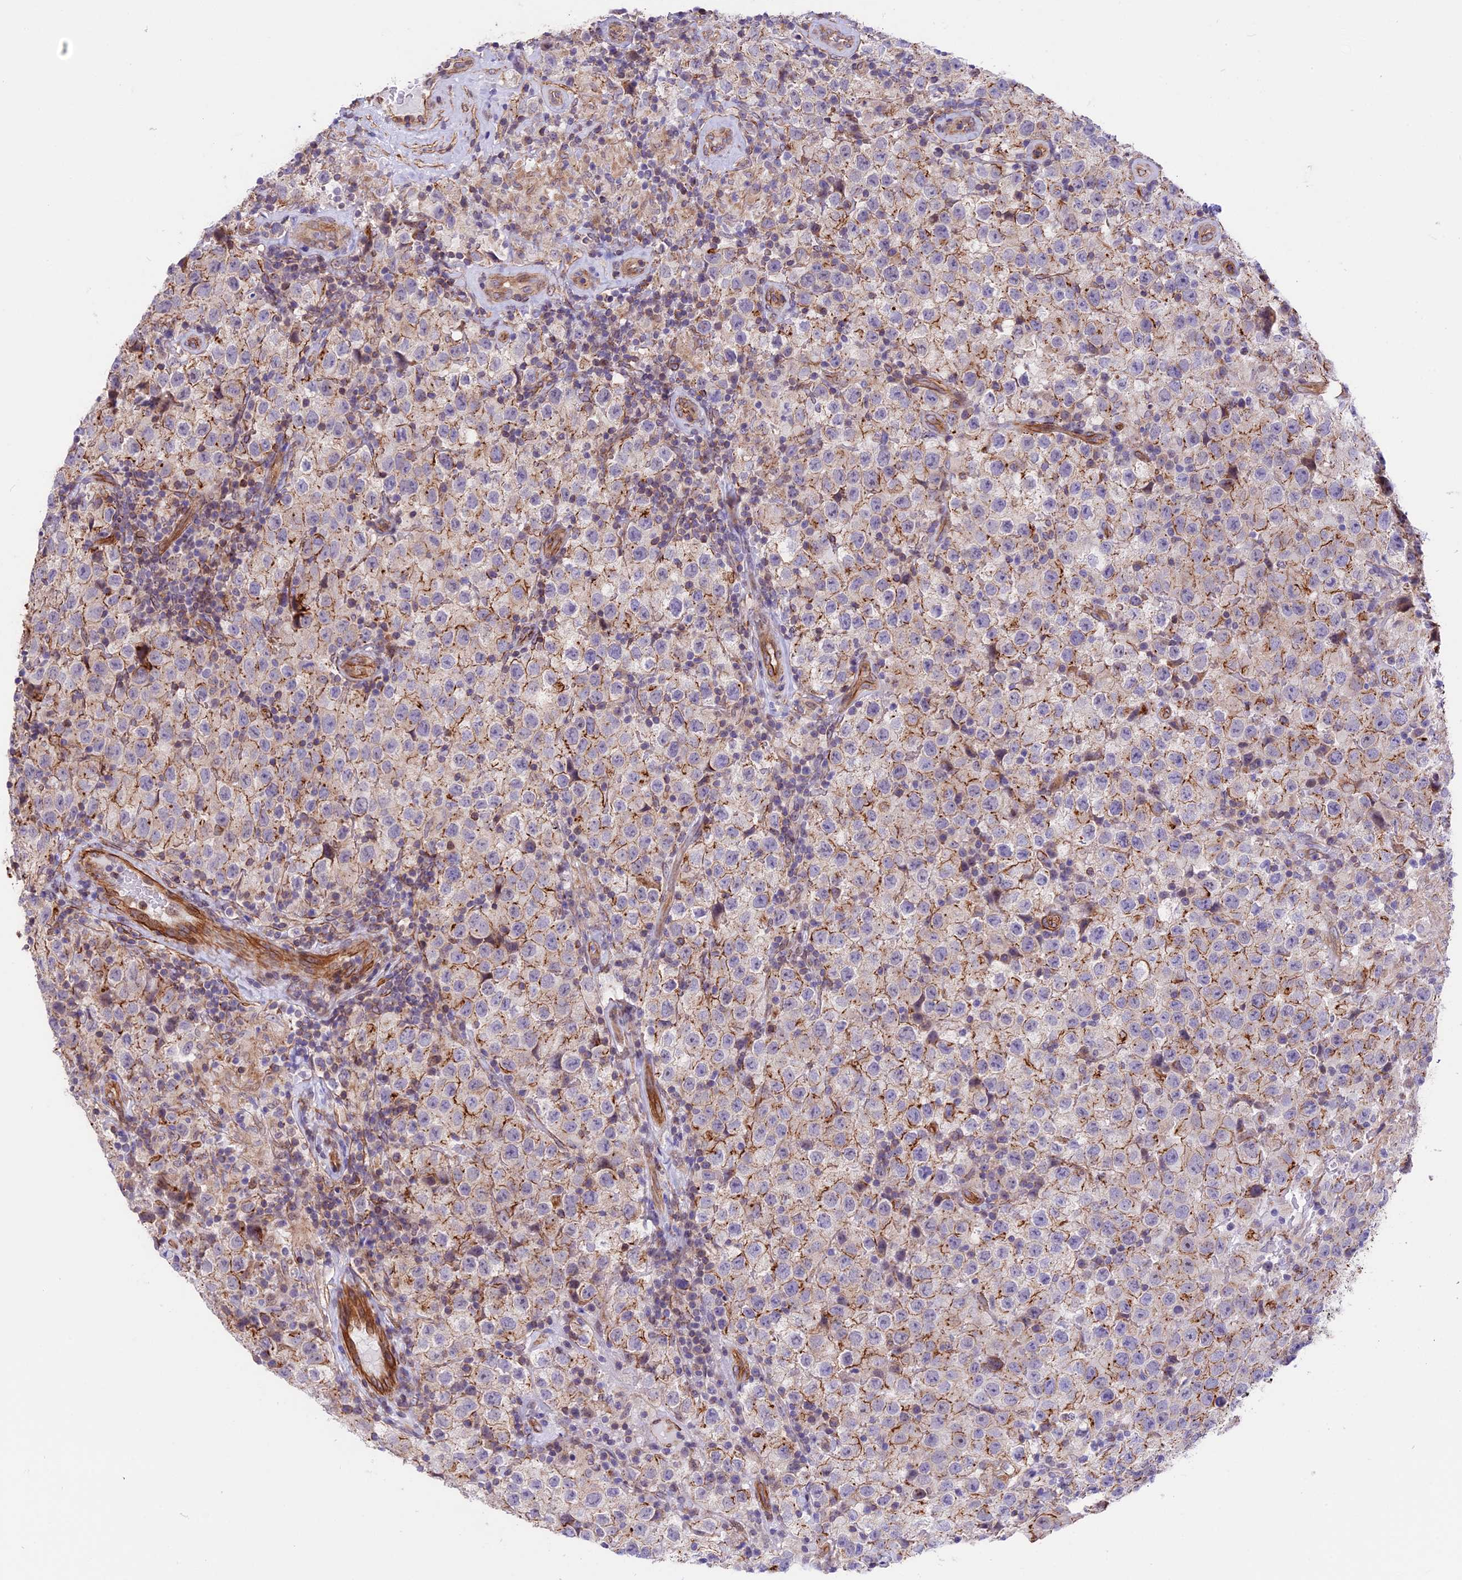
{"staining": {"intensity": "moderate", "quantity": "<25%", "location": "cytoplasmic/membranous"}, "tissue": "testis cancer", "cell_type": "Tumor cells", "image_type": "cancer", "snomed": [{"axis": "morphology", "description": "Seminoma, NOS"}, {"axis": "morphology", "description": "Carcinoma, Embryonal, NOS"}, {"axis": "topography", "description": "Testis"}], "caption": "Brown immunohistochemical staining in testis embryonal carcinoma shows moderate cytoplasmic/membranous staining in approximately <25% of tumor cells.", "gene": "R3HDM4", "patient": {"sex": "male", "age": 41}}